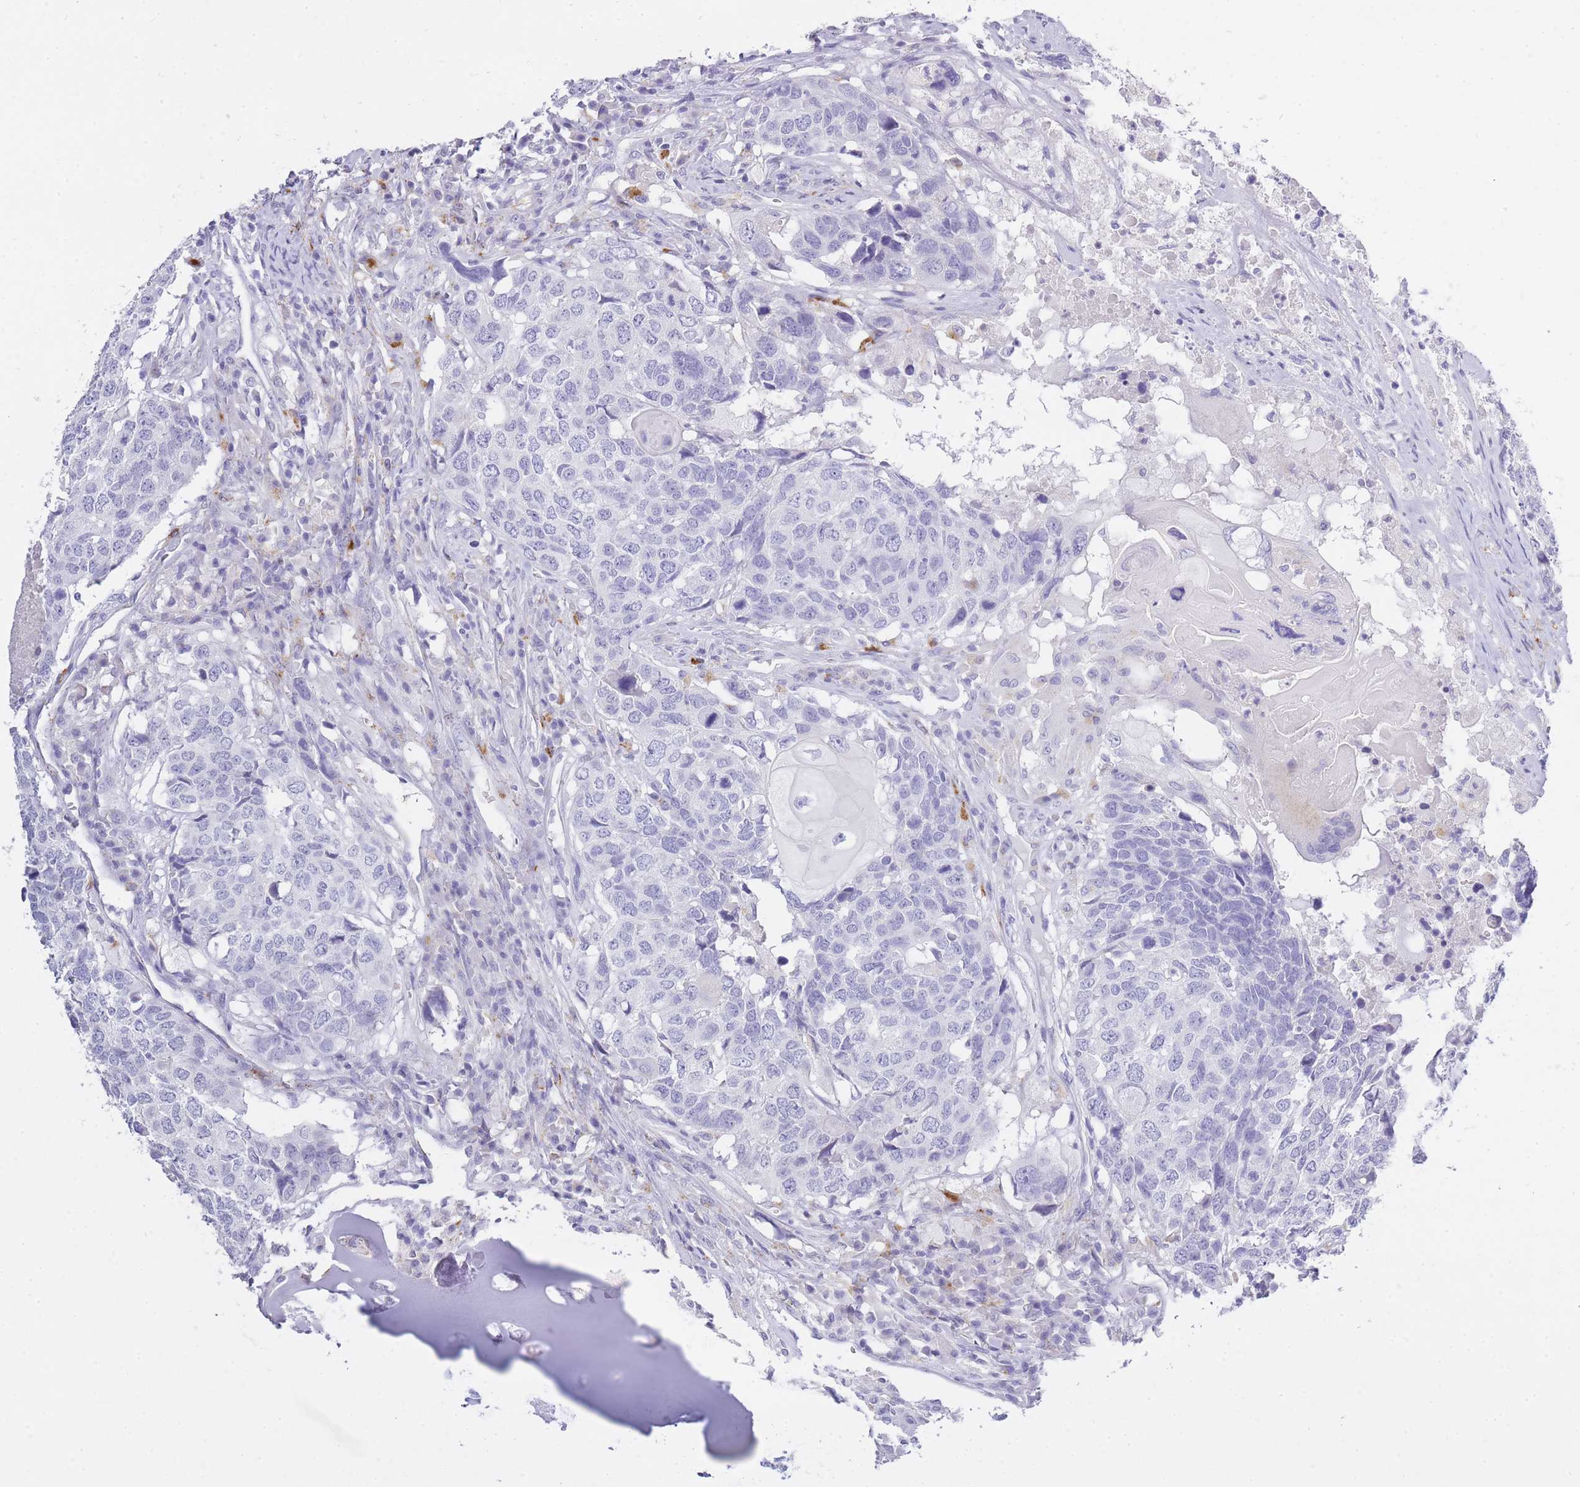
{"staining": {"intensity": "negative", "quantity": "none", "location": "none"}, "tissue": "head and neck cancer", "cell_type": "Tumor cells", "image_type": "cancer", "snomed": [{"axis": "morphology", "description": "Squamous cell carcinoma, NOS"}, {"axis": "topography", "description": "Head-Neck"}], "caption": "Immunohistochemistry of human squamous cell carcinoma (head and neck) shows no expression in tumor cells.", "gene": "RHO", "patient": {"sex": "male", "age": 66}}